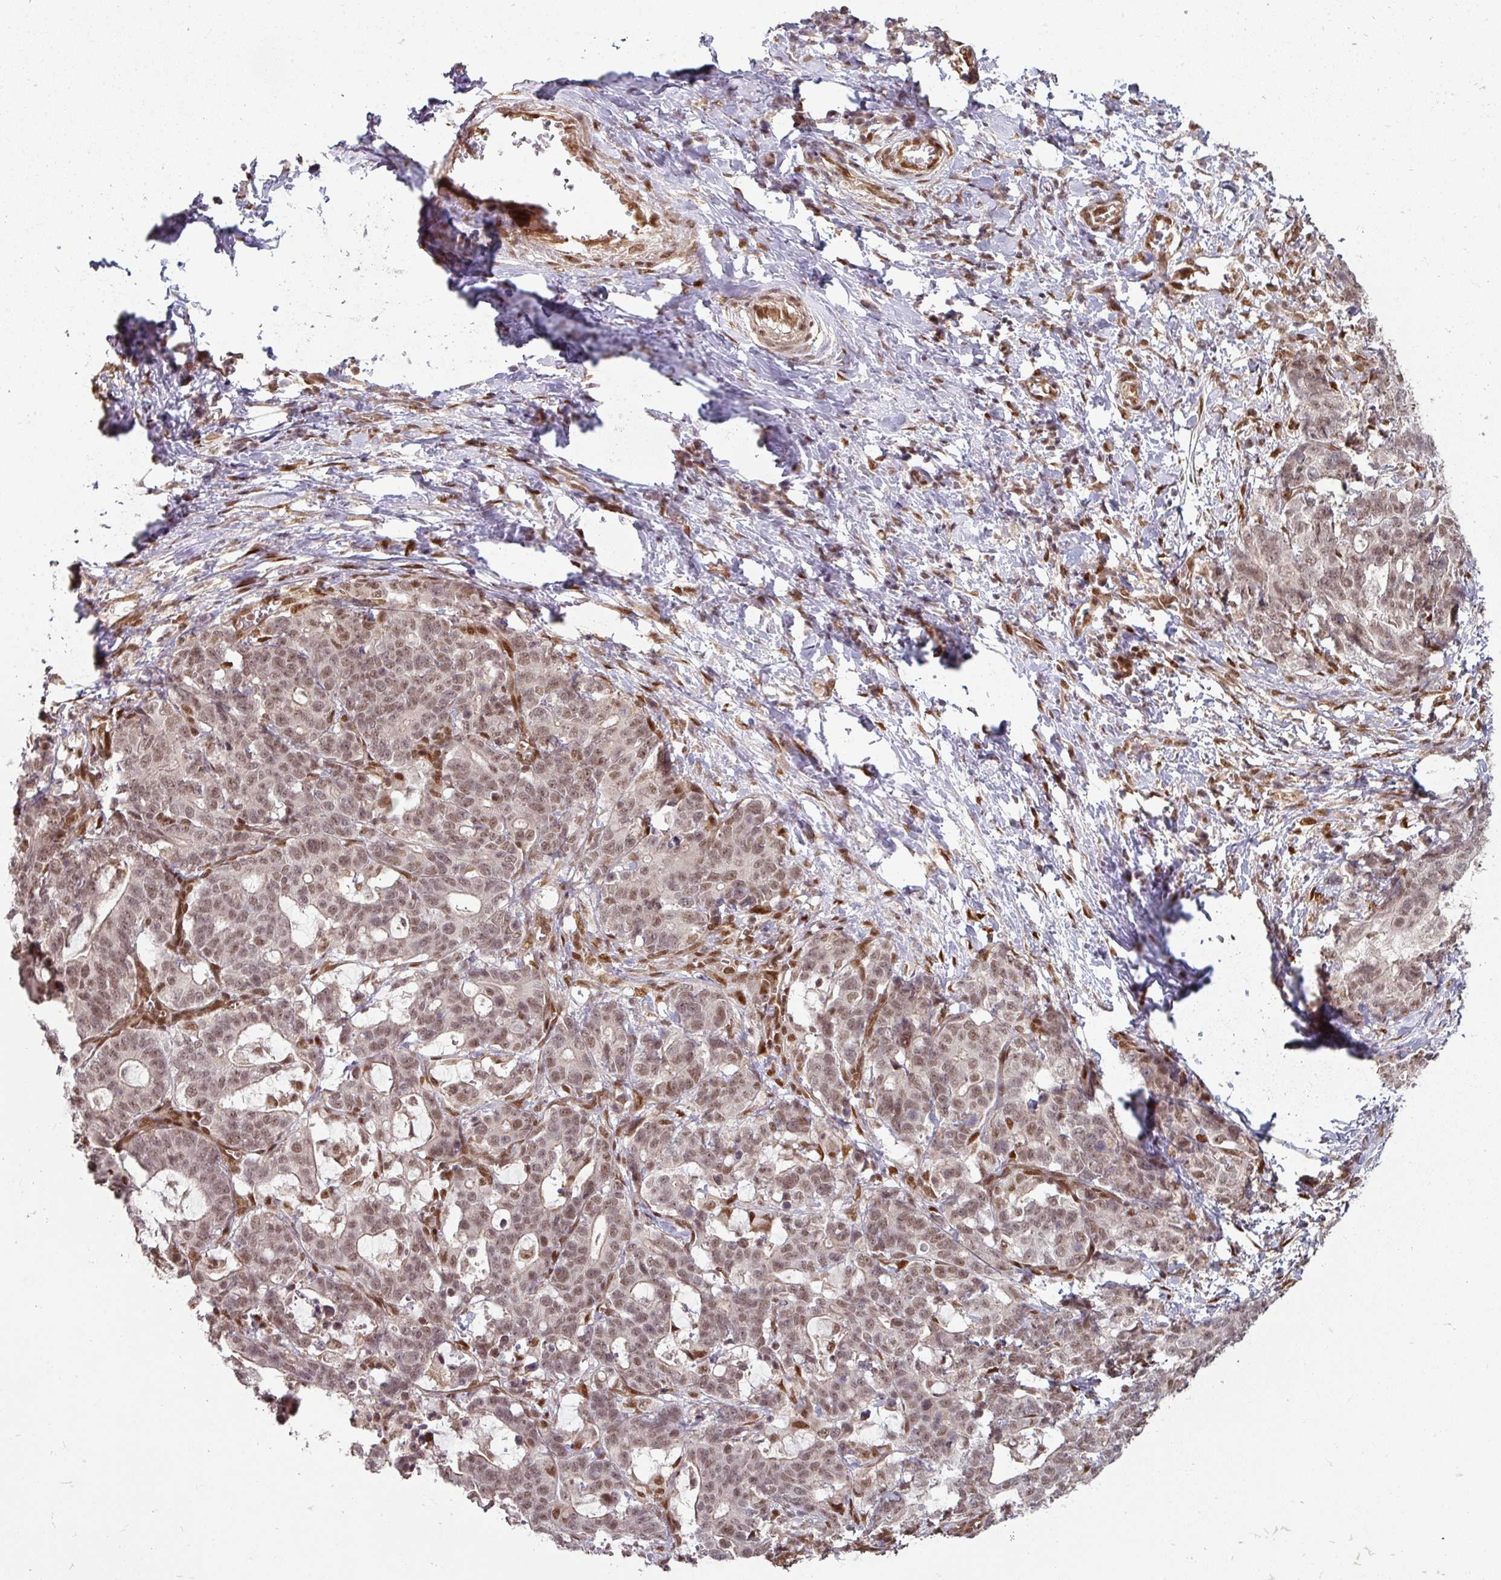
{"staining": {"intensity": "weak", "quantity": ">75%", "location": "nuclear"}, "tissue": "stomach cancer", "cell_type": "Tumor cells", "image_type": "cancer", "snomed": [{"axis": "morphology", "description": "Normal tissue, NOS"}, {"axis": "morphology", "description": "Adenocarcinoma, NOS"}, {"axis": "topography", "description": "Stomach"}], "caption": "Tumor cells reveal low levels of weak nuclear staining in approximately >75% of cells in human stomach adenocarcinoma. (DAB (3,3'-diaminobenzidine) IHC, brown staining for protein, blue staining for nuclei).", "gene": "SIK3", "patient": {"sex": "female", "age": 64}}